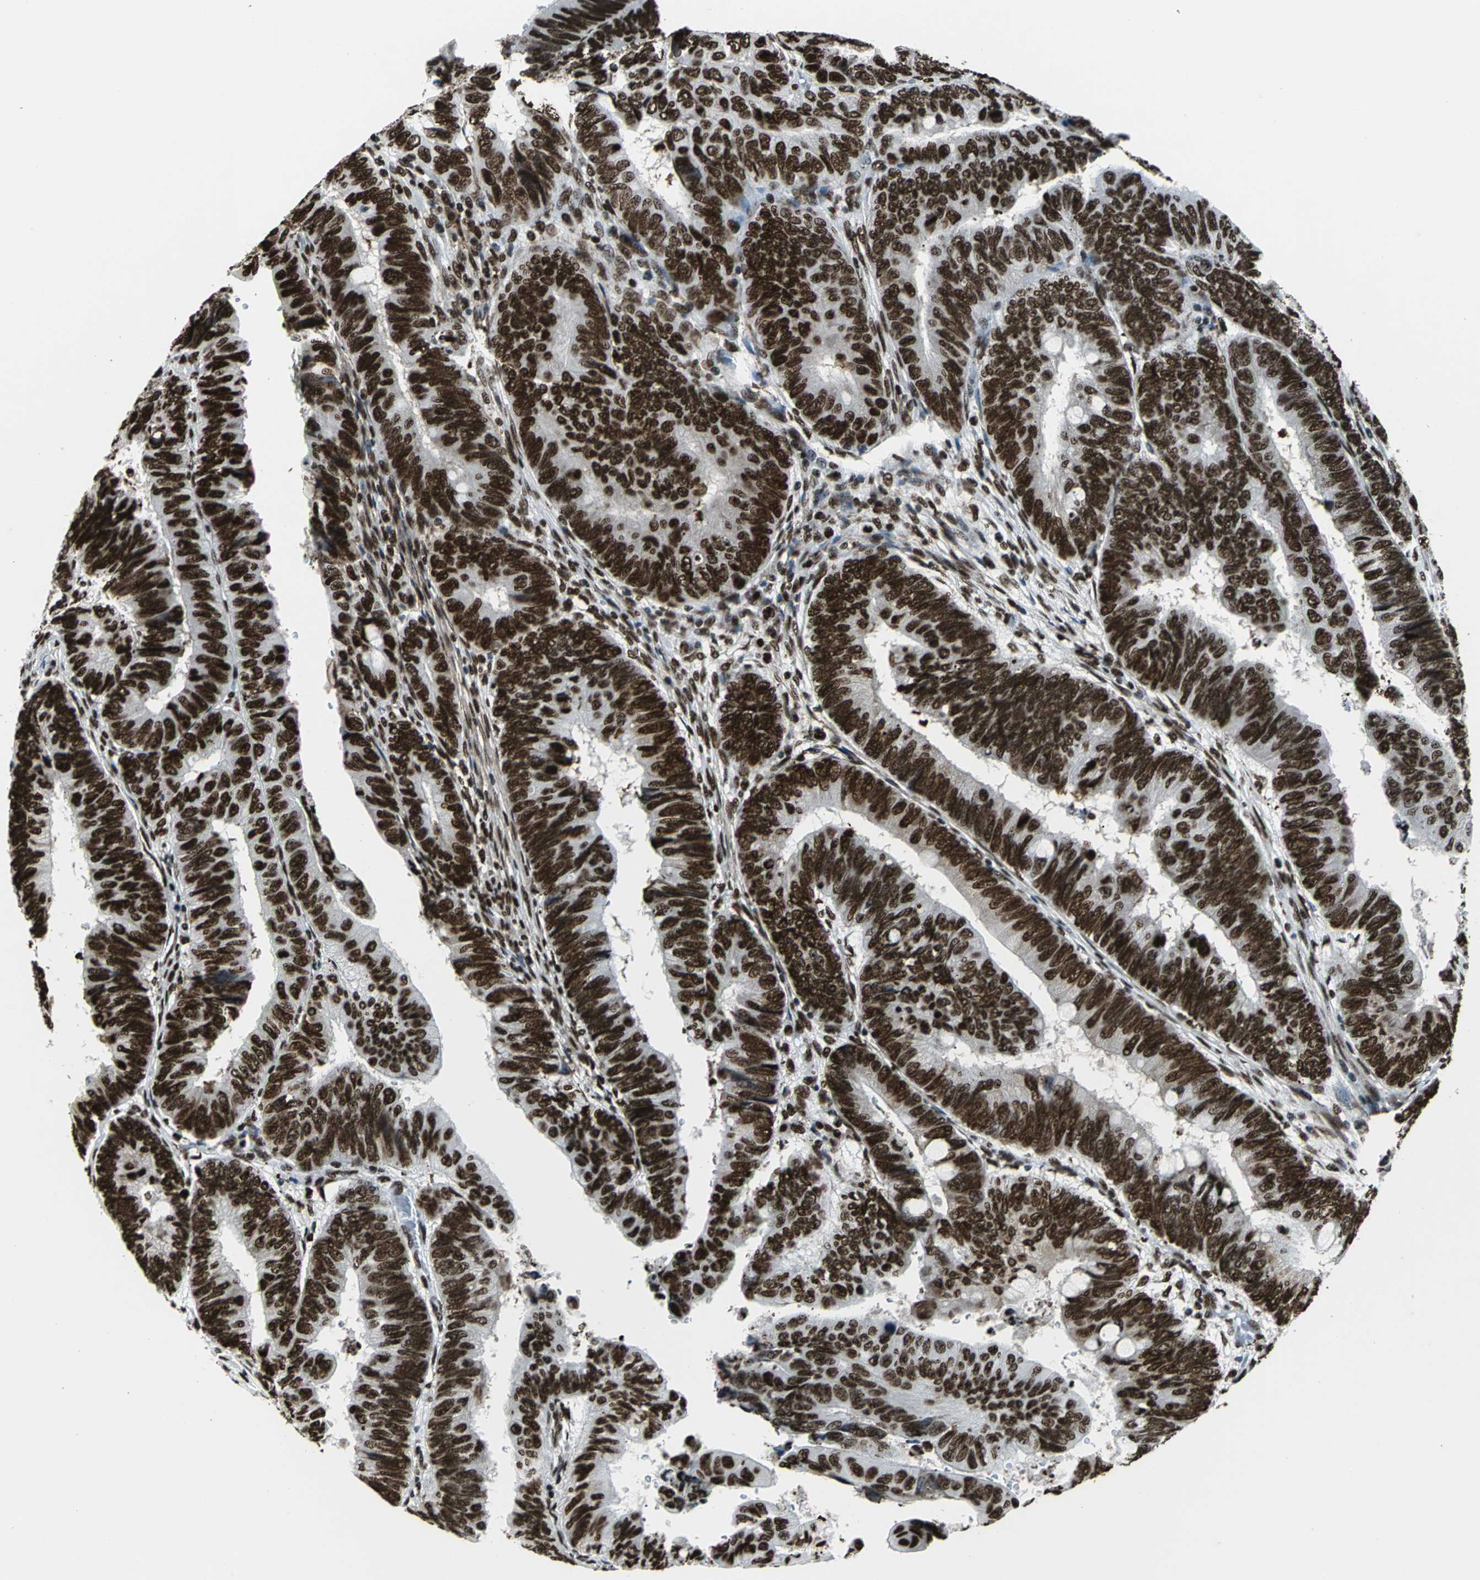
{"staining": {"intensity": "strong", "quantity": ">75%", "location": "nuclear"}, "tissue": "colorectal cancer", "cell_type": "Tumor cells", "image_type": "cancer", "snomed": [{"axis": "morphology", "description": "Normal tissue, NOS"}, {"axis": "morphology", "description": "Adenocarcinoma, NOS"}, {"axis": "topography", "description": "Rectum"}, {"axis": "topography", "description": "Peripheral nerve tissue"}], "caption": "An immunohistochemistry photomicrograph of neoplastic tissue is shown. Protein staining in brown highlights strong nuclear positivity in colorectal cancer (adenocarcinoma) within tumor cells.", "gene": "APEX1", "patient": {"sex": "male", "age": 92}}